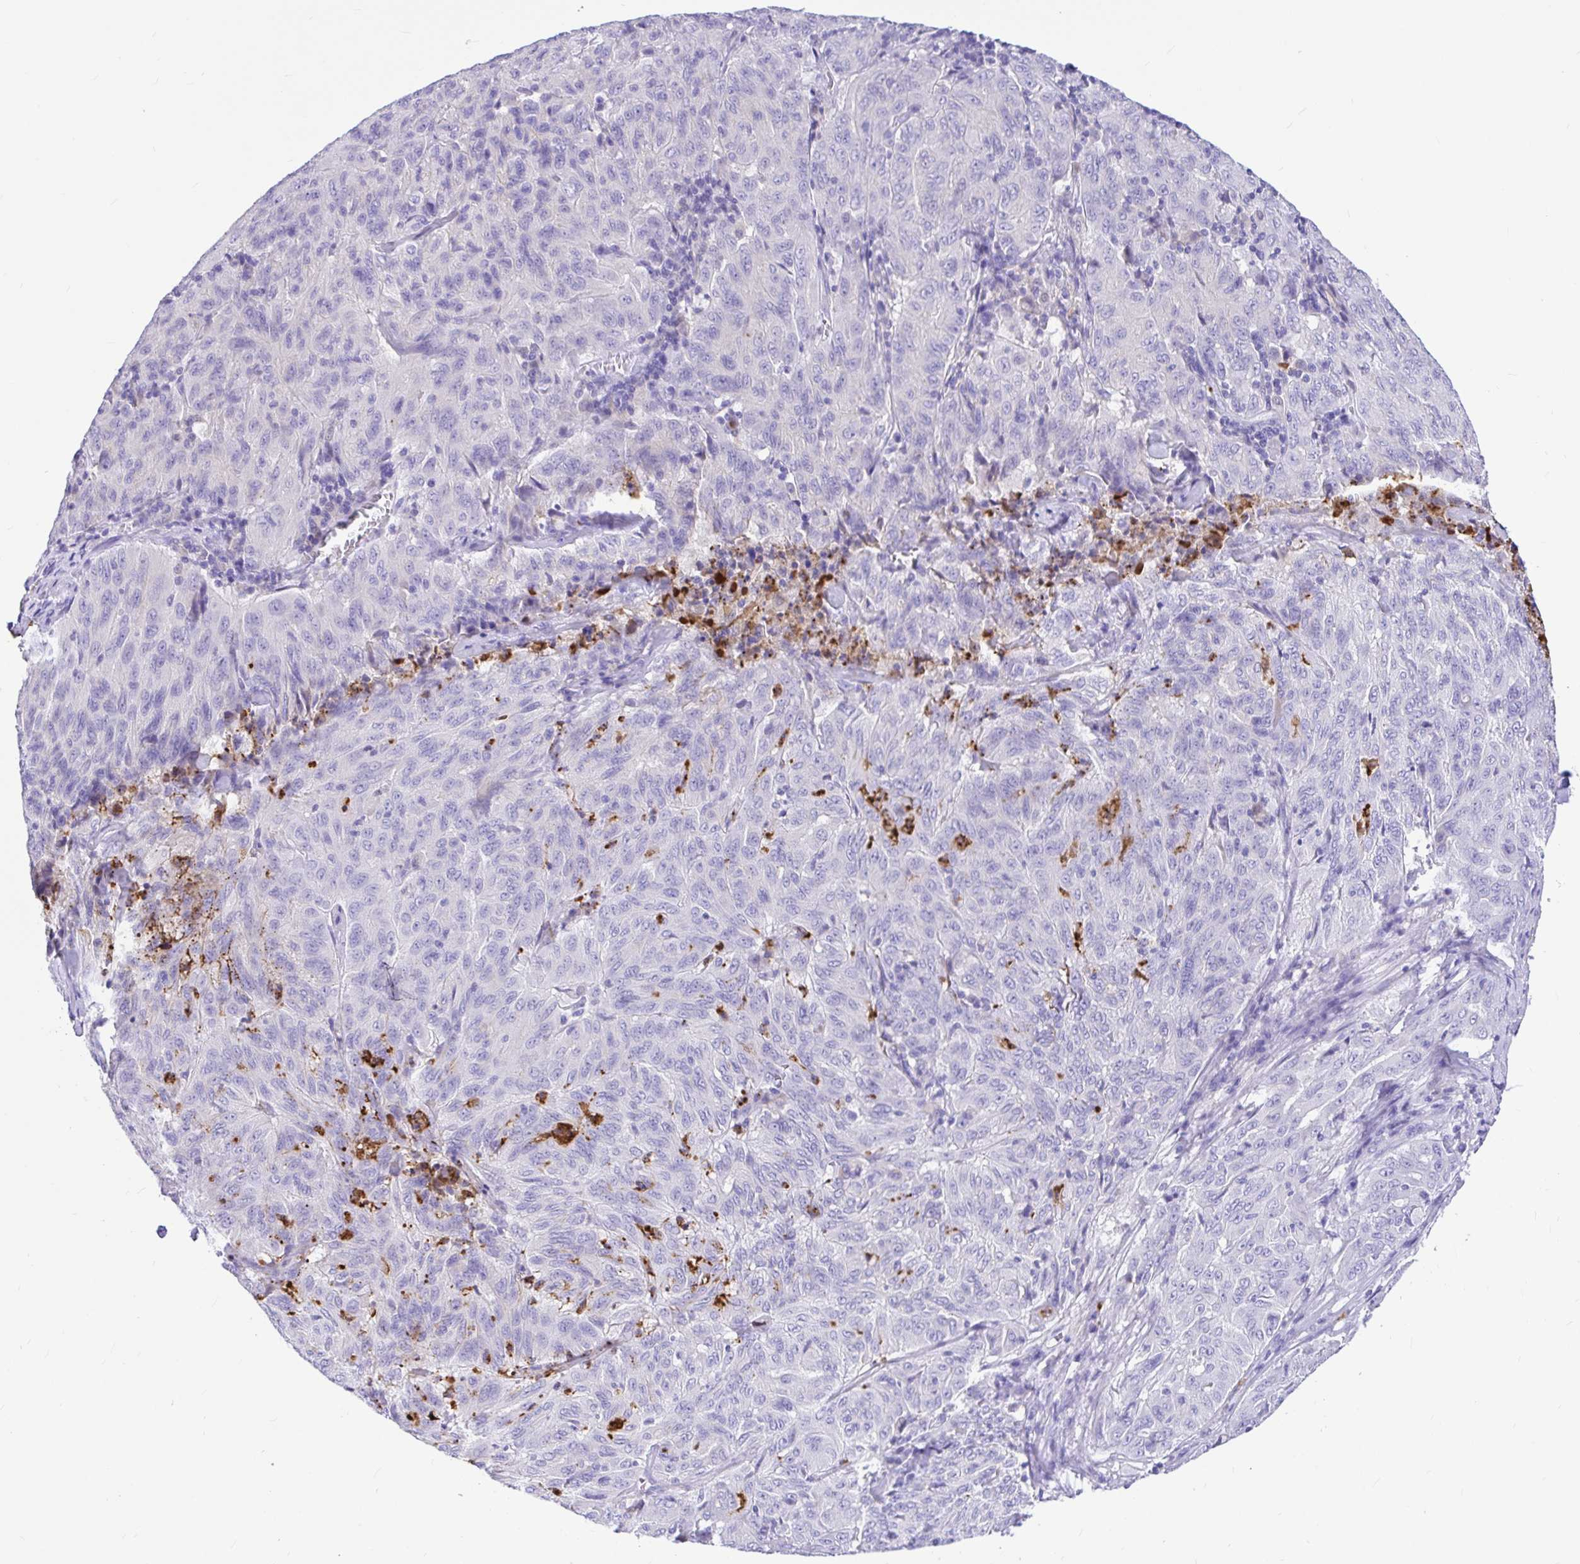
{"staining": {"intensity": "negative", "quantity": "none", "location": "none"}, "tissue": "pancreatic cancer", "cell_type": "Tumor cells", "image_type": "cancer", "snomed": [{"axis": "morphology", "description": "Adenocarcinoma, NOS"}, {"axis": "topography", "description": "Pancreas"}], "caption": "An IHC histopathology image of pancreatic cancer is shown. There is no staining in tumor cells of pancreatic cancer.", "gene": "CLEC1B", "patient": {"sex": "male", "age": 63}}